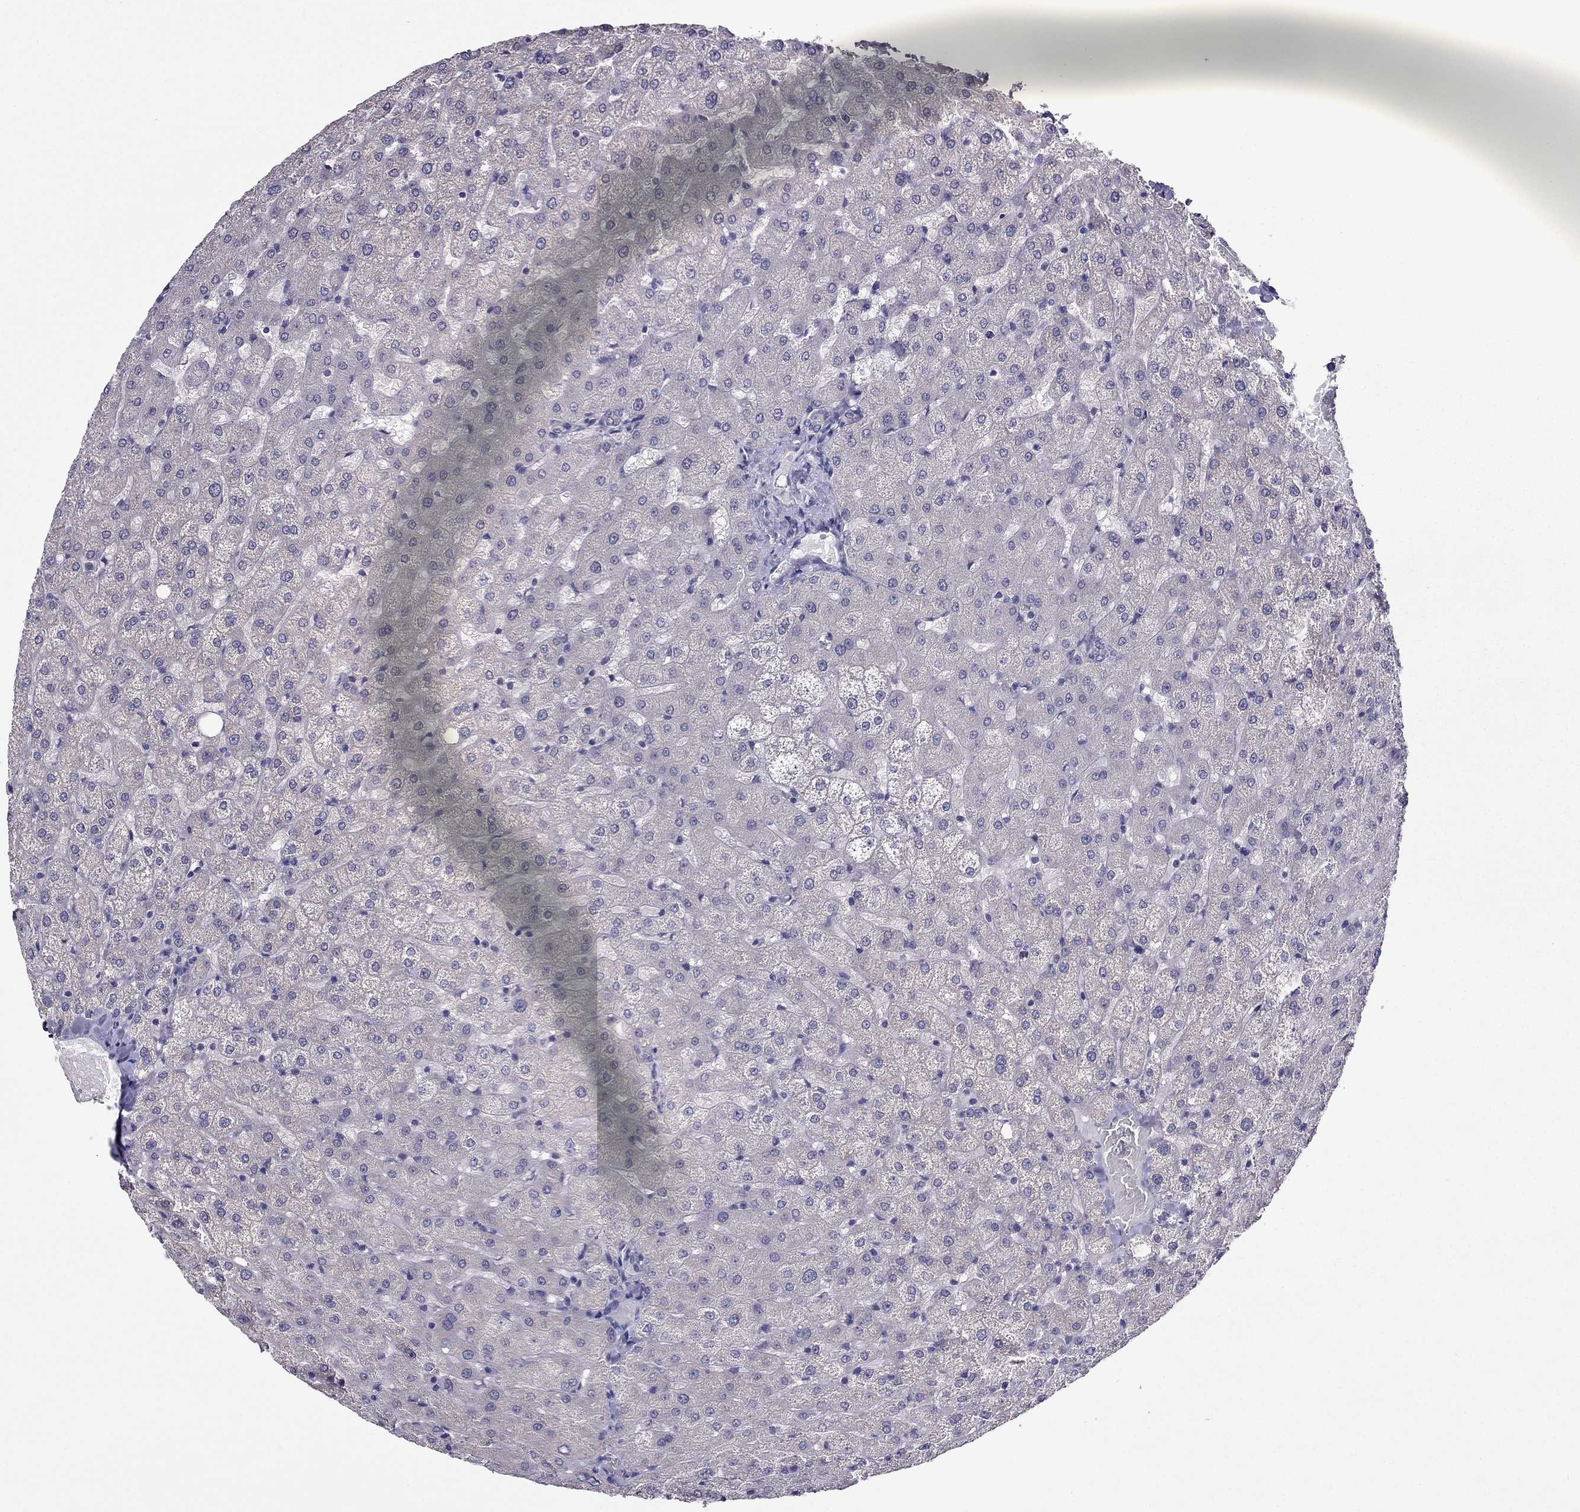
{"staining": {"intensity": "negative", "quantity": "none", "location": "none"}, "tissue": "liver", "cell_type": "Cholangiocytes", "image_type": "normal", "snomed": [{"axis": "morphology", "description": "Normal tissue, NOS"}, {"axis": "topography", "description": "Liver"}], "caption": "This is a micrograph of IHC staining of unremarkable liver, which shows no positivity in cholangiocytes.", "gene": "DUSP15", "patient": {"sex": "female", "age": 50}}